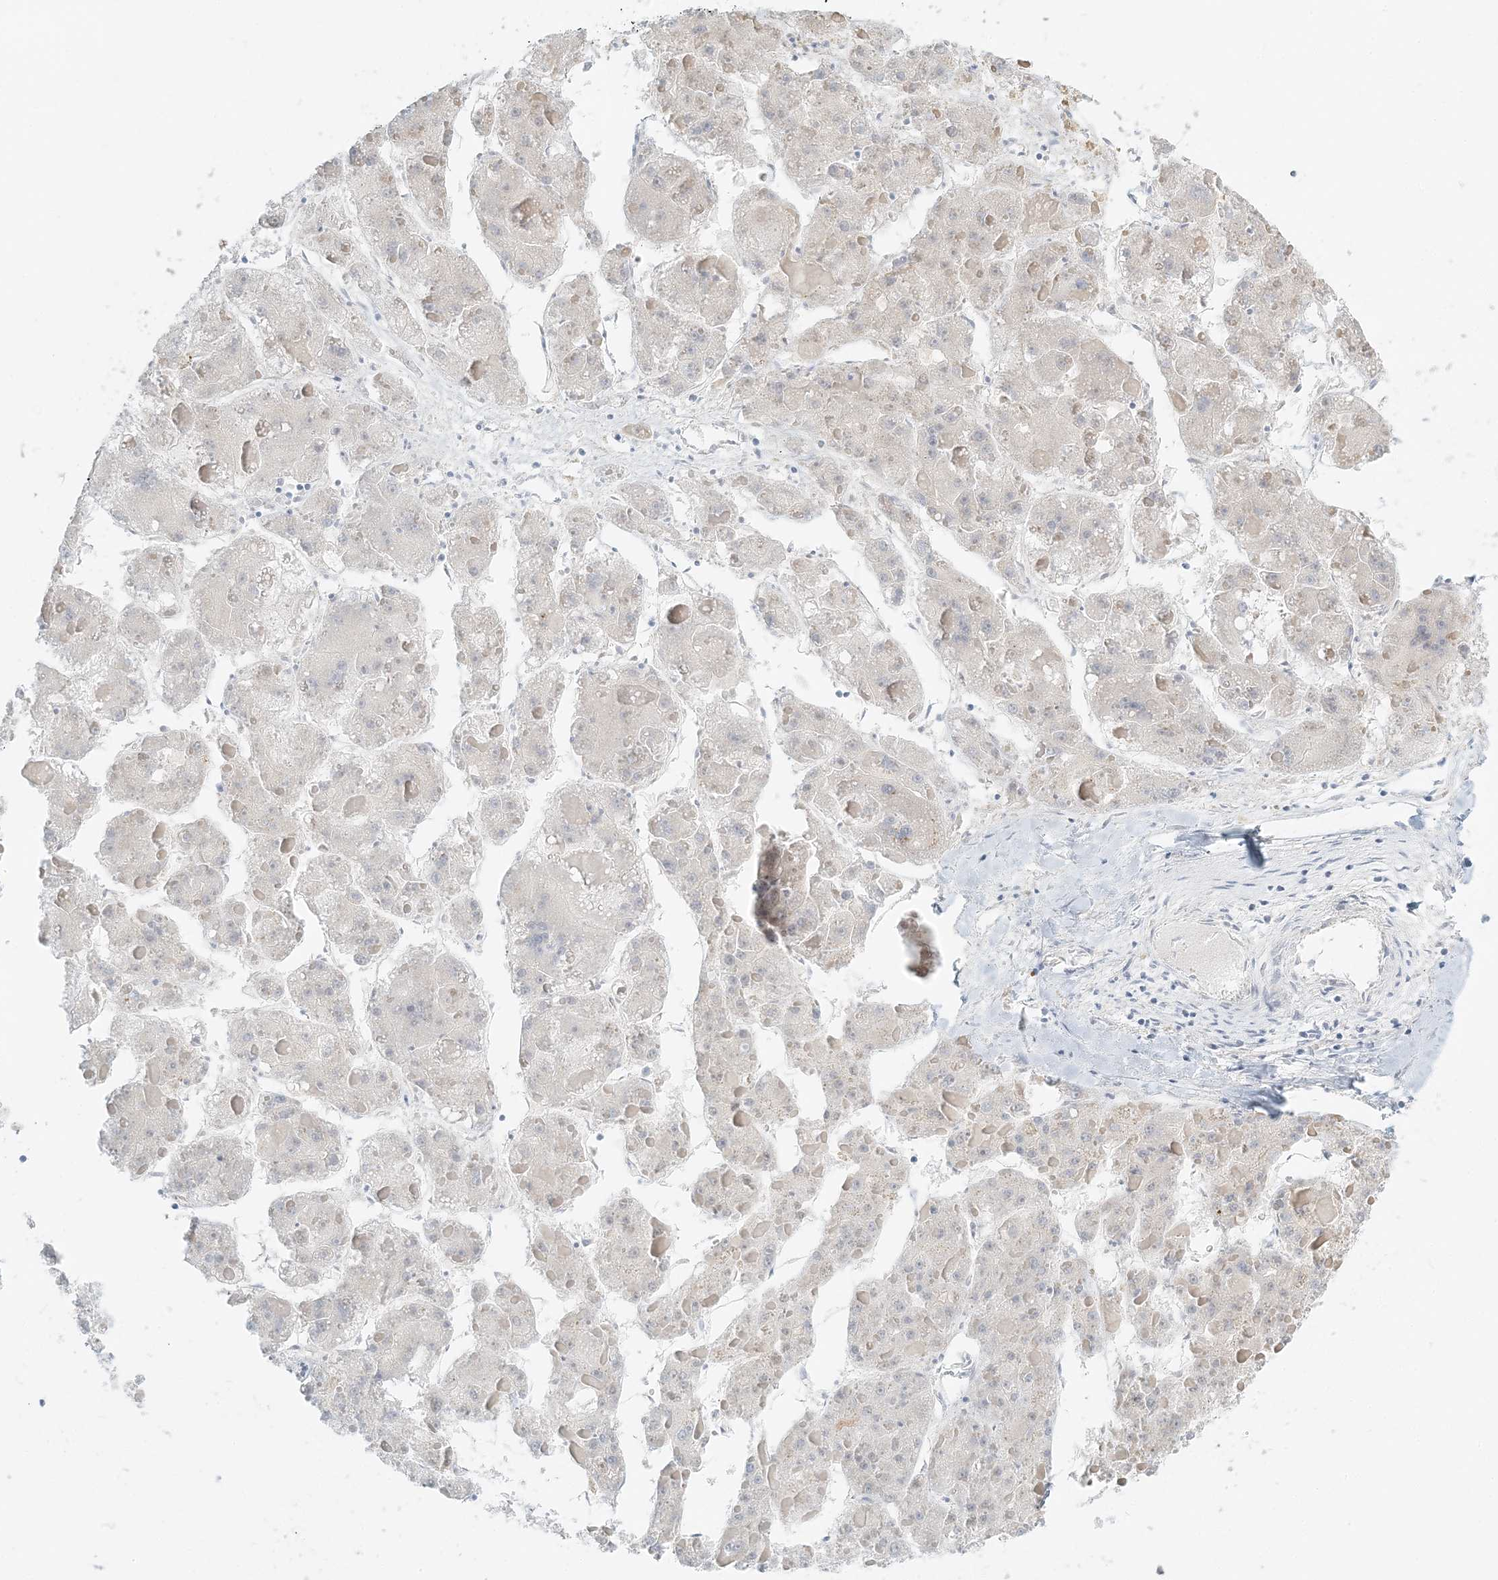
{"staining": {"intensity": "negative", "quantity": "none", "location": "none"}, "tissue": "liver cancer", "cell_type": "Tumor cells", "image_type": "cancer", "snomed": [{"axis": "morphology", "description": "Carcinoma, Hepatocellular, NOS"}, {"axis": "topography", "description": "Liver"}], "caption": "DAB immunohistochemical staining of liver cancer (hepatocellular carcinoma) displays no significant positivity in tumor cells.", "gene": "NAA11", "patient": {"sex": "female", "age": 73}}